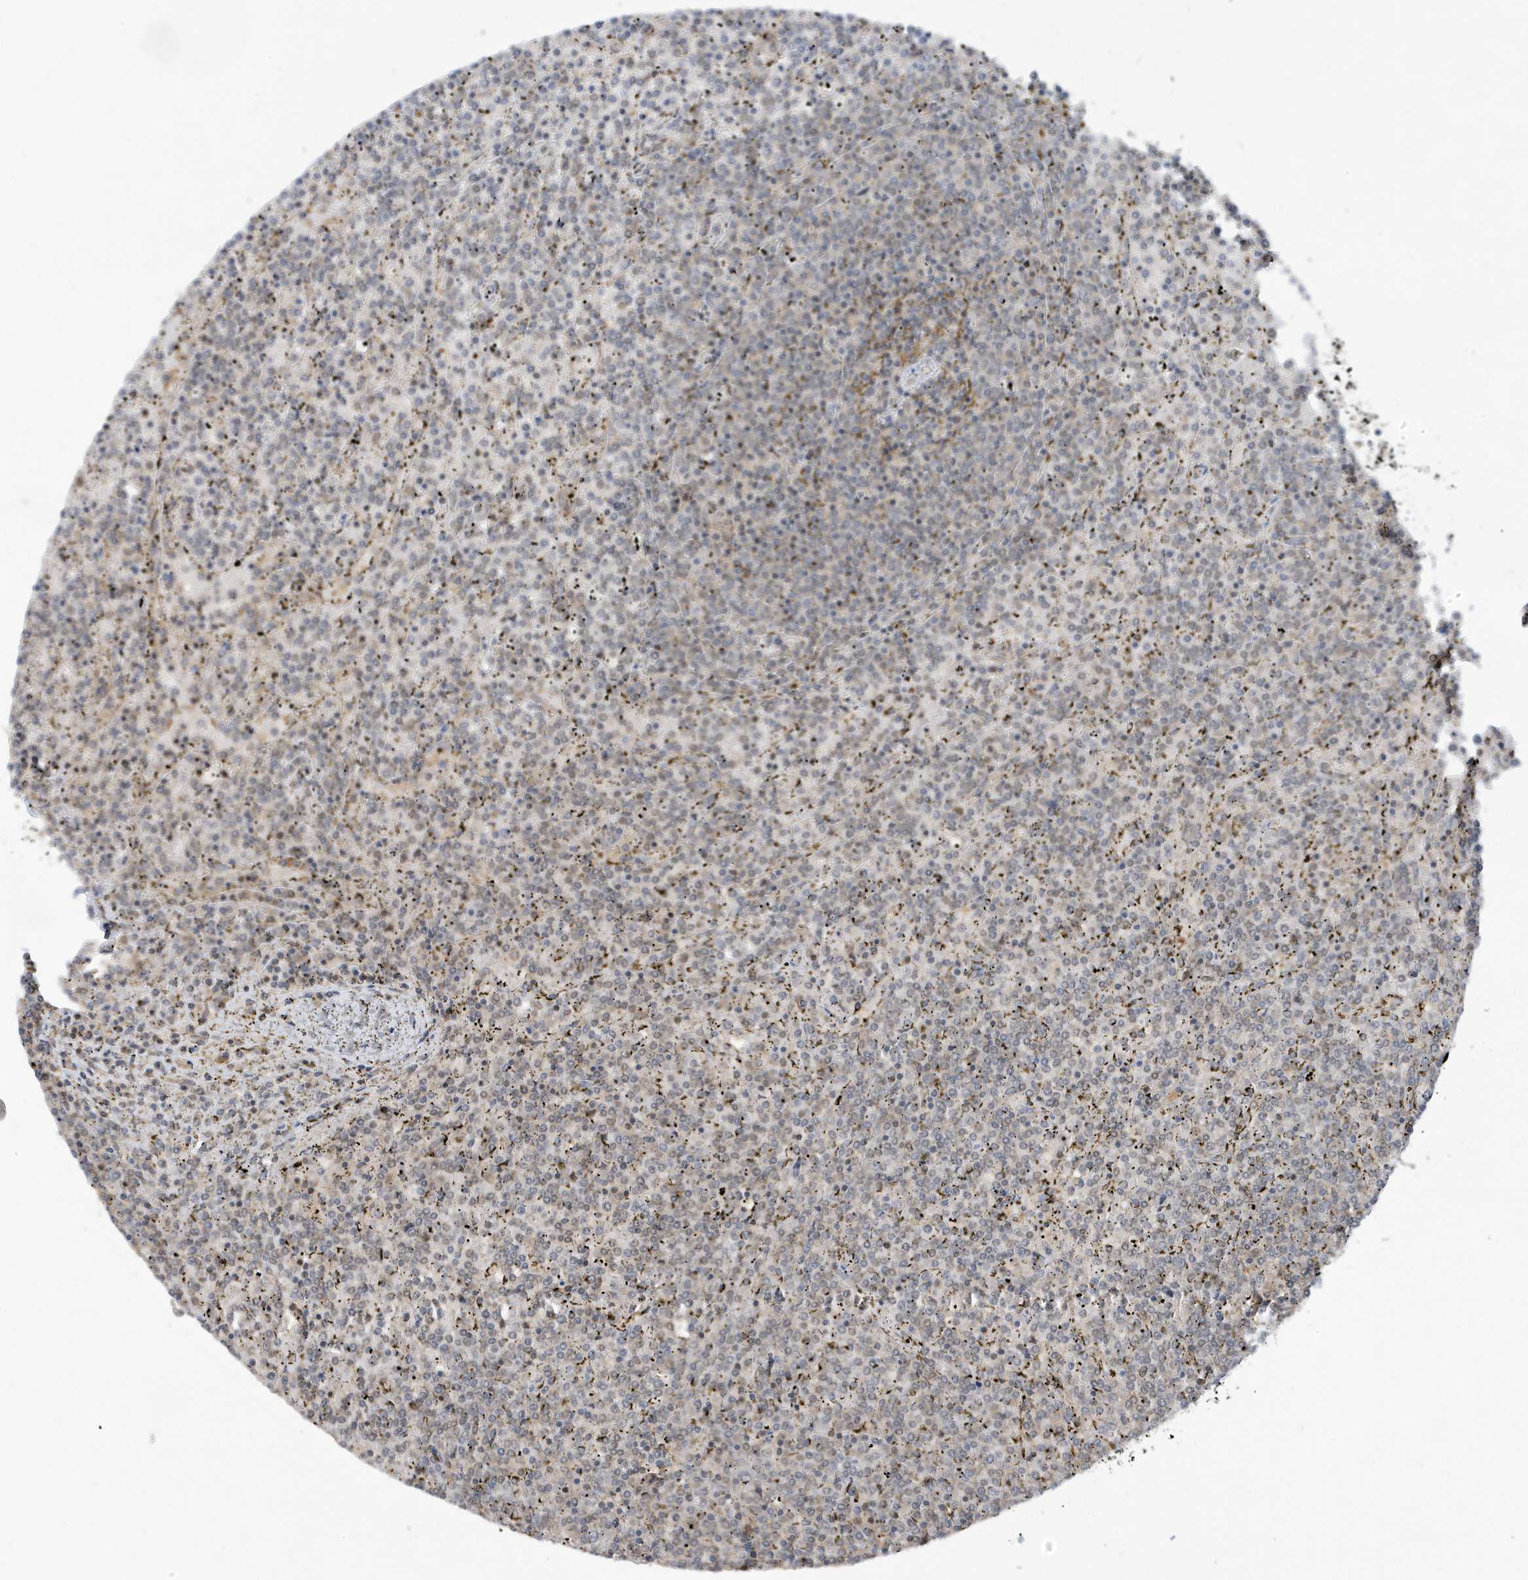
{"staining": {"intensity": "negative", "quantity": "none", "location": "none"}, "tissue": "lymphoma", "cell_type": "Tumor cells", "image_type": "cancer", "snomed": [{"axis": "morphology", "description": "Malignant lymphoma, non-Hodgkin's type, Low grade"}, {"axis": "topography", "description": "Spleen"}], "caption": "Immunohistochemical staining of lymphoma exhibits no significant staining in tumor cells. (Stains: DAB (3,3'-diaminobenzidine) immunohistochemistry with hematoxylin counter stain, Microscopy: brightfield microscopy at high magnification).", "gene": "PRRT3", "patient": {"sex": "female", "age": 19}}